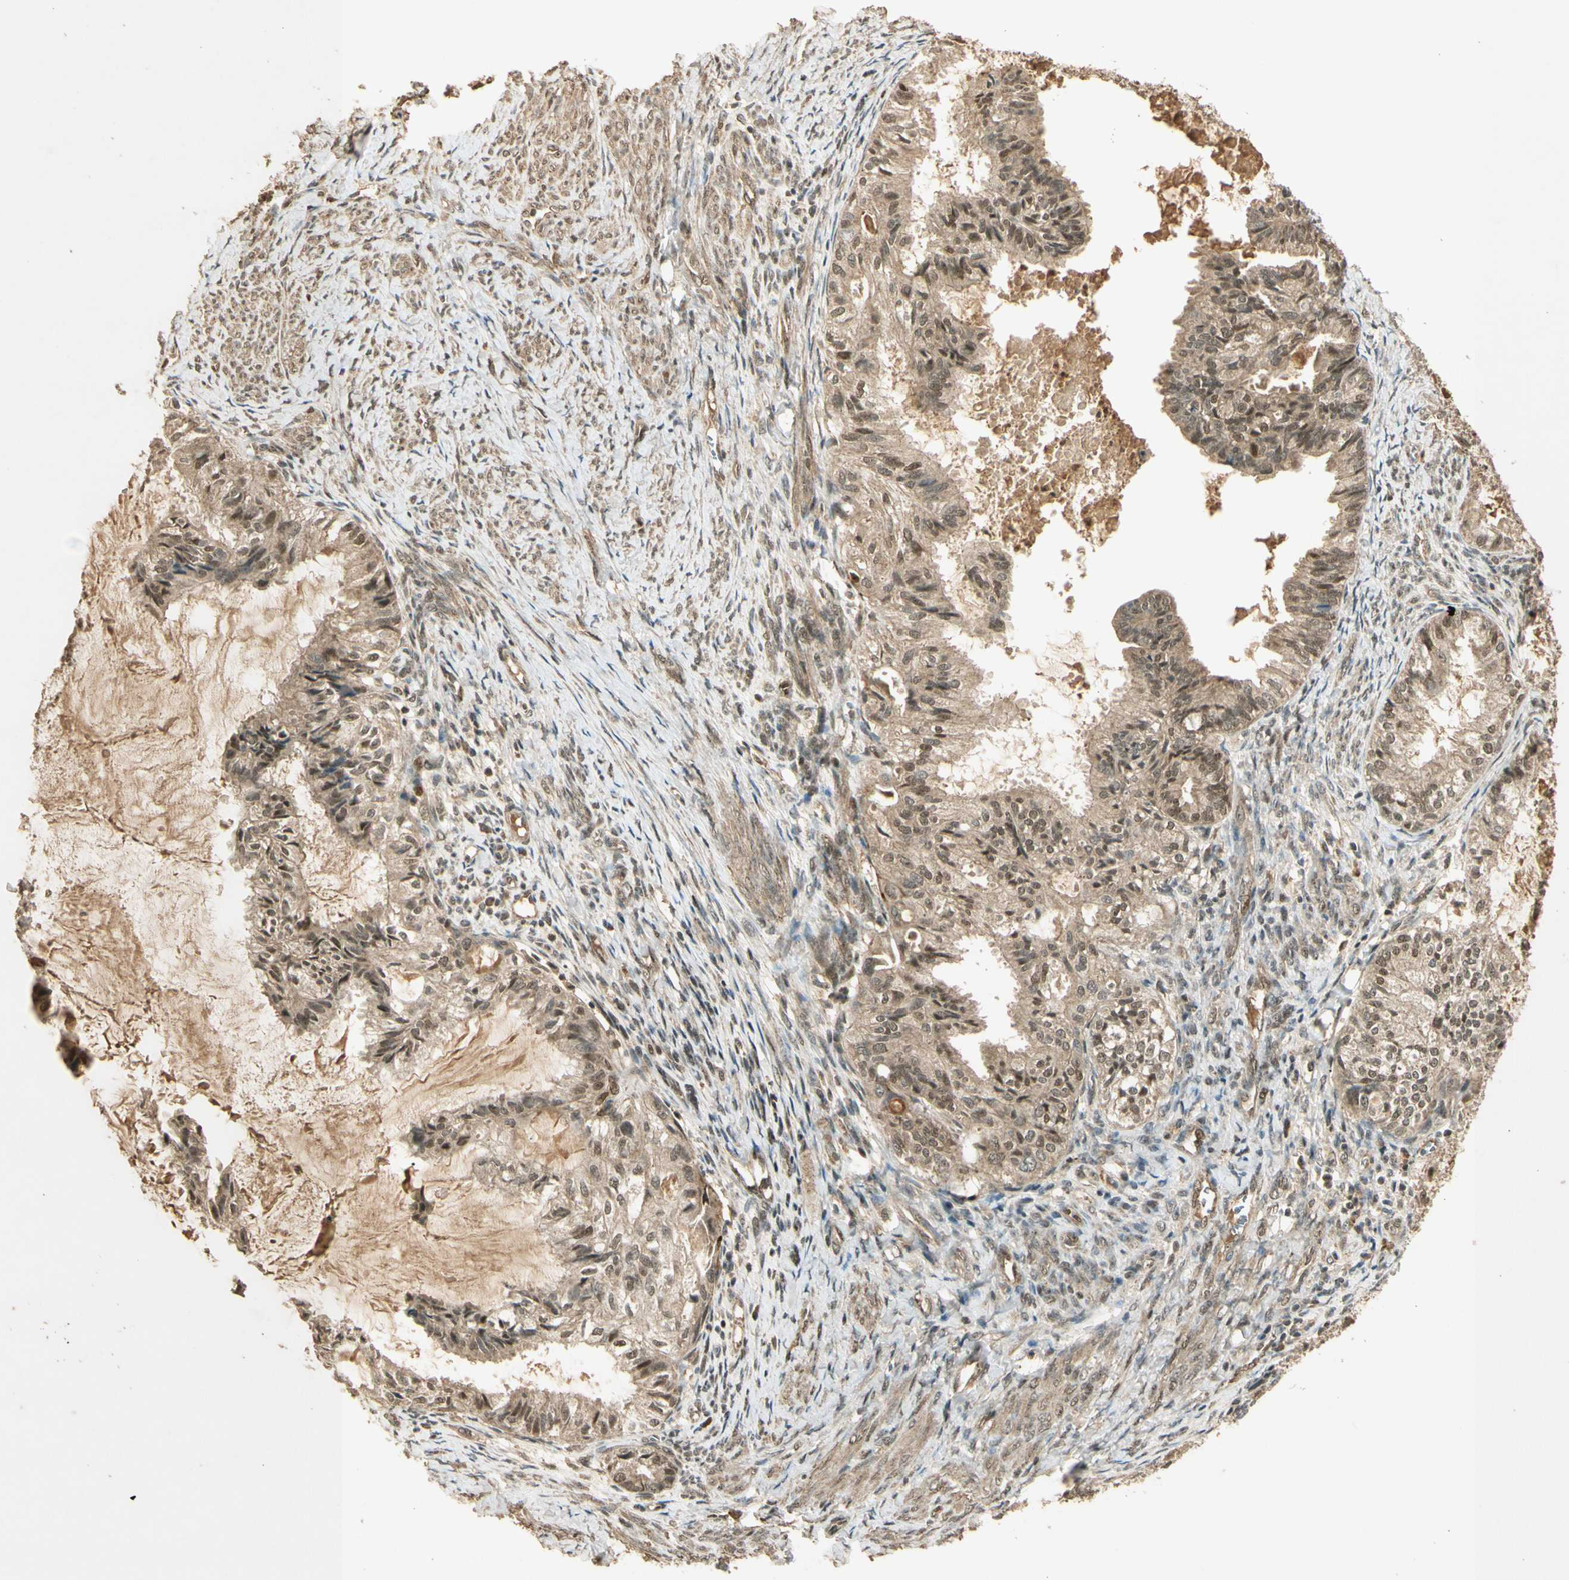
{"staining": {"intensity": "moderate", "quantity": ">75%", "location": "nuclear"}, "tissue": "cervical cancer", "cell_type": "Tumor cells", "image_type": "cancer", "snomed": [{"axis": "morphology", "description": "Normal tissue, NOS"}, {"axis": "morphology", "description": "Adenocarcinoma, NOS"}, {"axis": "topography", "description": "Cervix"}, {"axis": "topography", "description": "Endometrium"}], "caption": "There is medium levels of moderate nuclear staining in tumor cells of cervical adenocarcinoma, as demonstrated by immunohistochemical staining (brown color).", "gene": "GMEB2", "patient": {"sex": "female", "age": 86}}